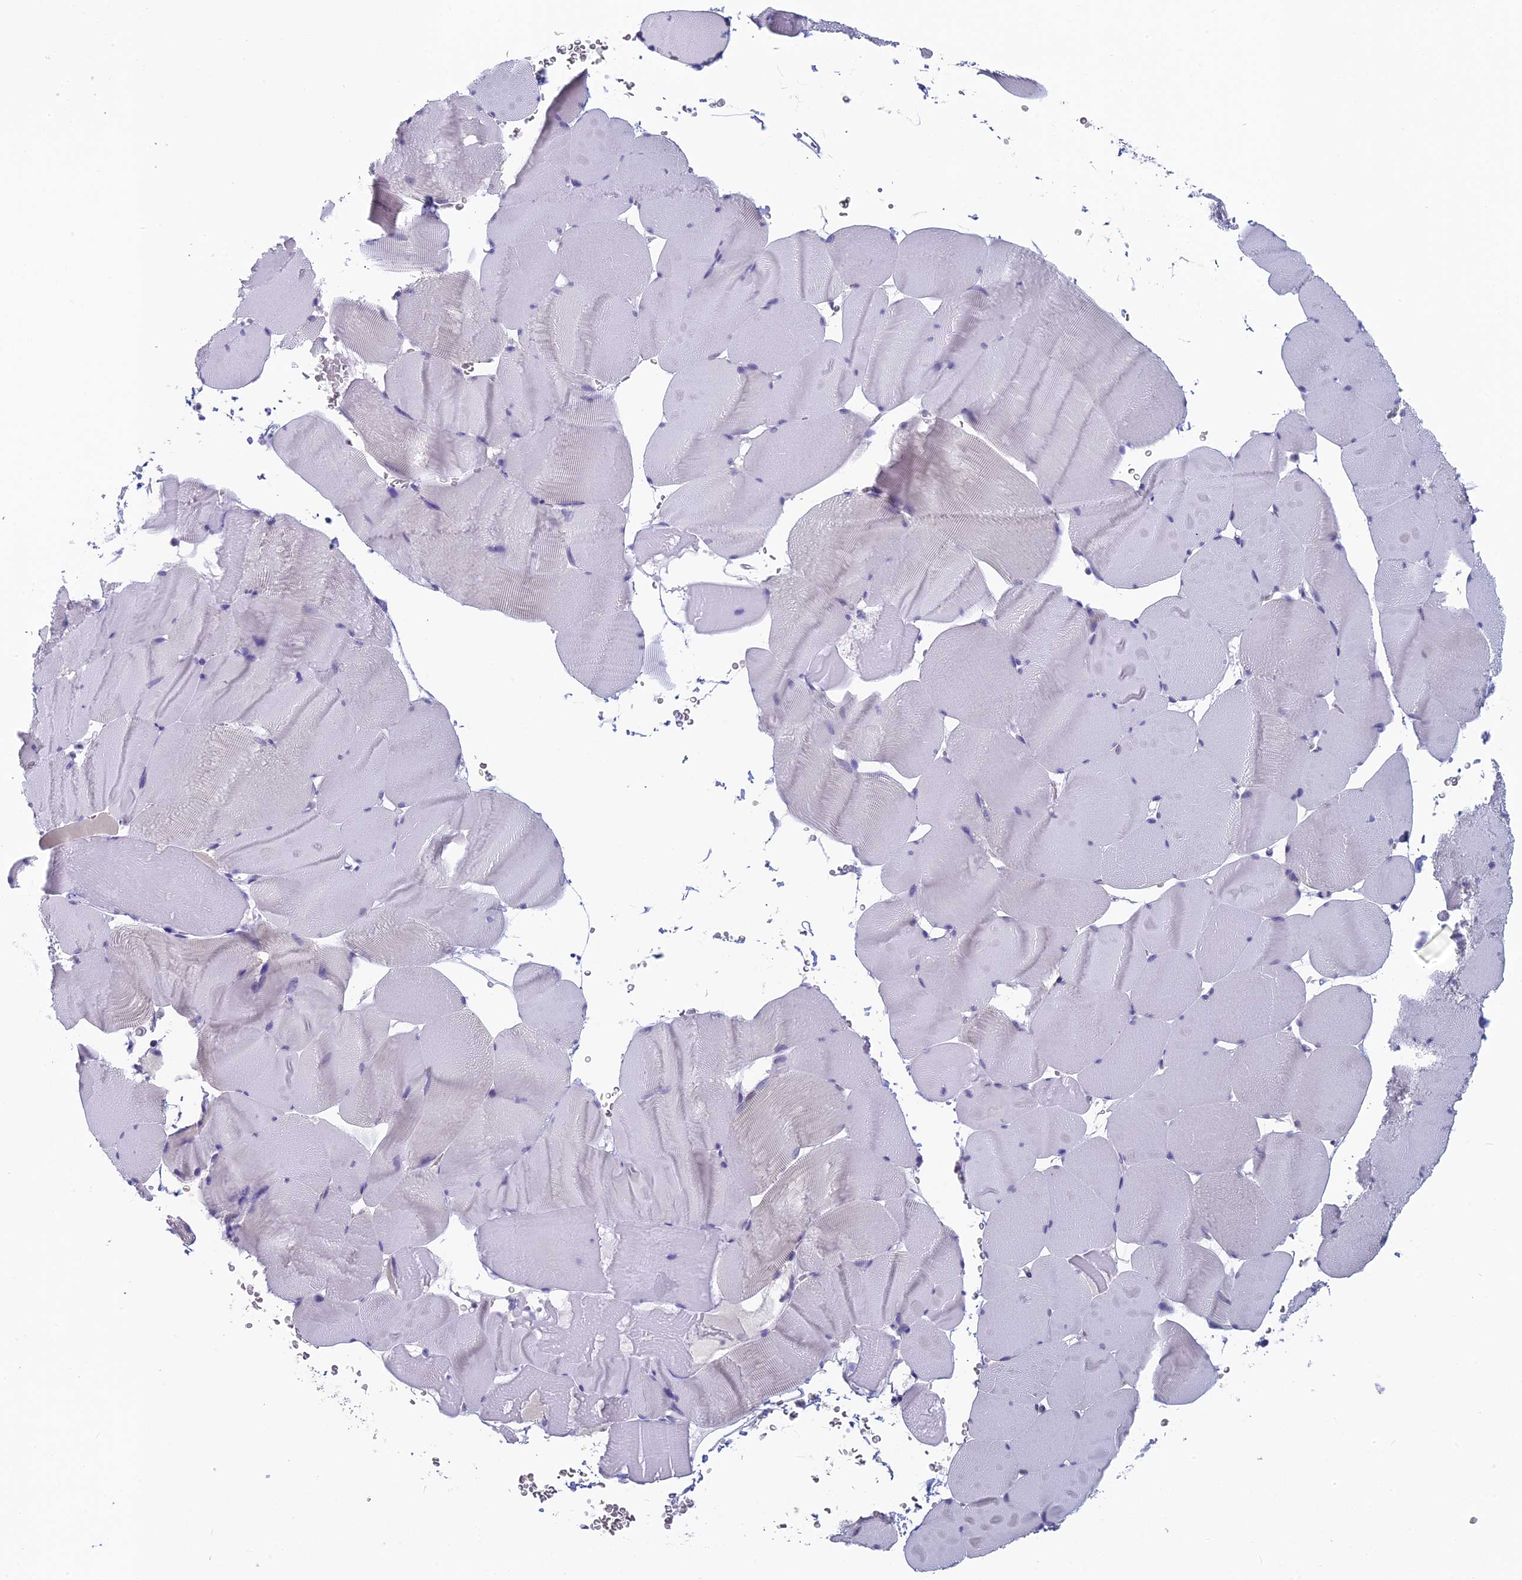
{"staining": {"intensity": "negative", "quantity": "none", "location": "none"}, "tissue": "skeletal muscle", "cell_type": "Myocytes", "image_type": "normal", "snomed": [{"axis": "morphology", "description": "Normal tissue, NOS"}, {"axis": "topography", "description": "Skeletal muscle"}], "caption": "High magnification brightfield microscopy of normal skeletal muscle stained with DAB (3,3'-diaminobenzidine) (brown) and counterstained with hematoxylin (blue): myocytes show no significant staining. (DAB immunohistochemistry (IHC) visualized using brightfield microscopy, high magnification).", "gene": "MRI1", "patient": {"sex": "male", "age": 62}}